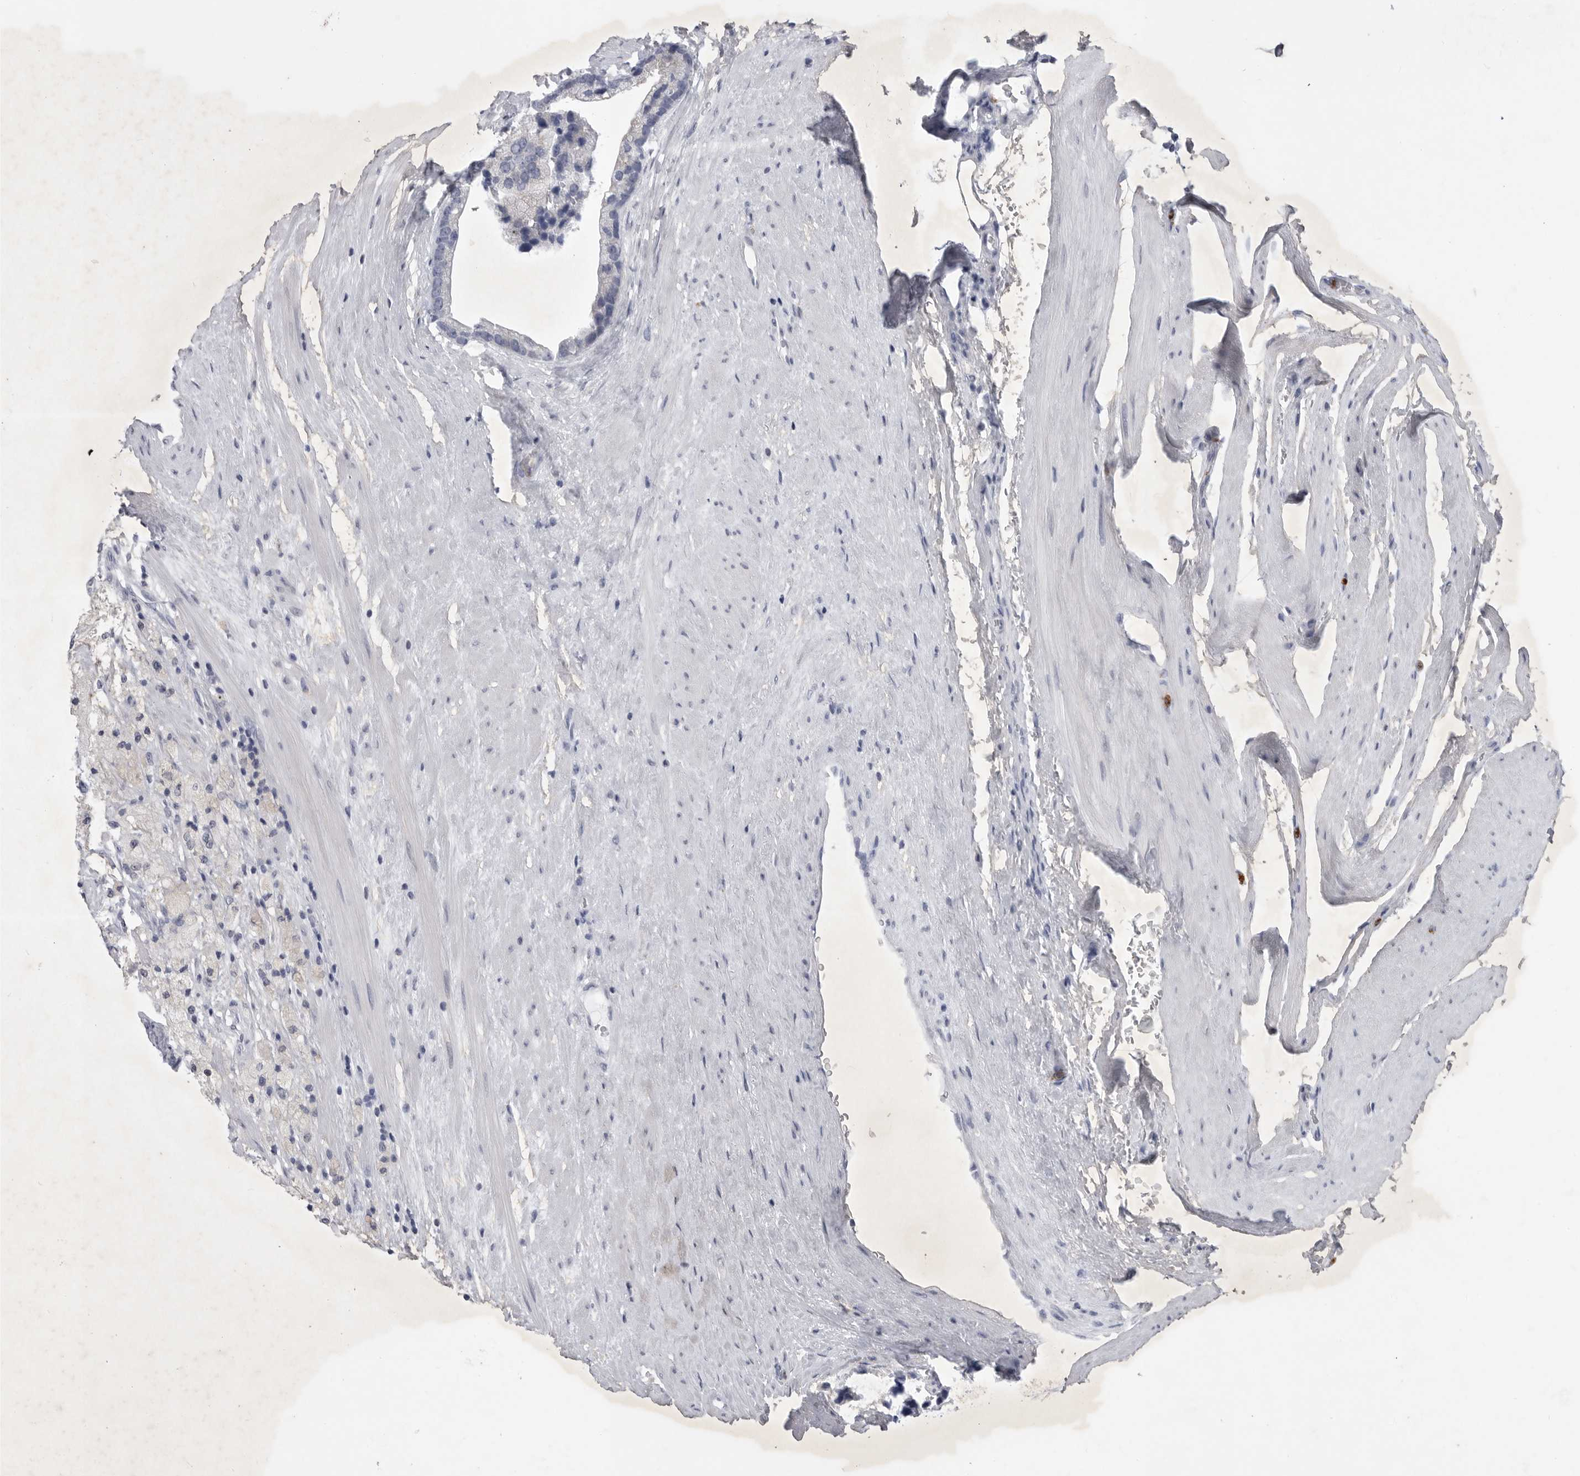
{"staining": {"intensity": "negative", "quantity": "none", "location": "none"}, "tissue": "prostate cancer", "cell_type": "Tumor cells", "image_type": "cancer", "snomed": [{"axis": "morphology", "description": "Adenocarcinoma, High grade"}, {"axis": "topography", "description": "Prostate"}], "caption": "DAB immunohistochemical staining of human prostate high-grade adenocarcinoma exhibits no significant positivity in tumor cells. Brightfield microscopy of immunohistochemistry (IHC) stained with DAB (brown) and hematoxylin (blue), captured at high magnification.", "gene": "SIGLEC10", "patient": {"sex": "male", "age": 70}}